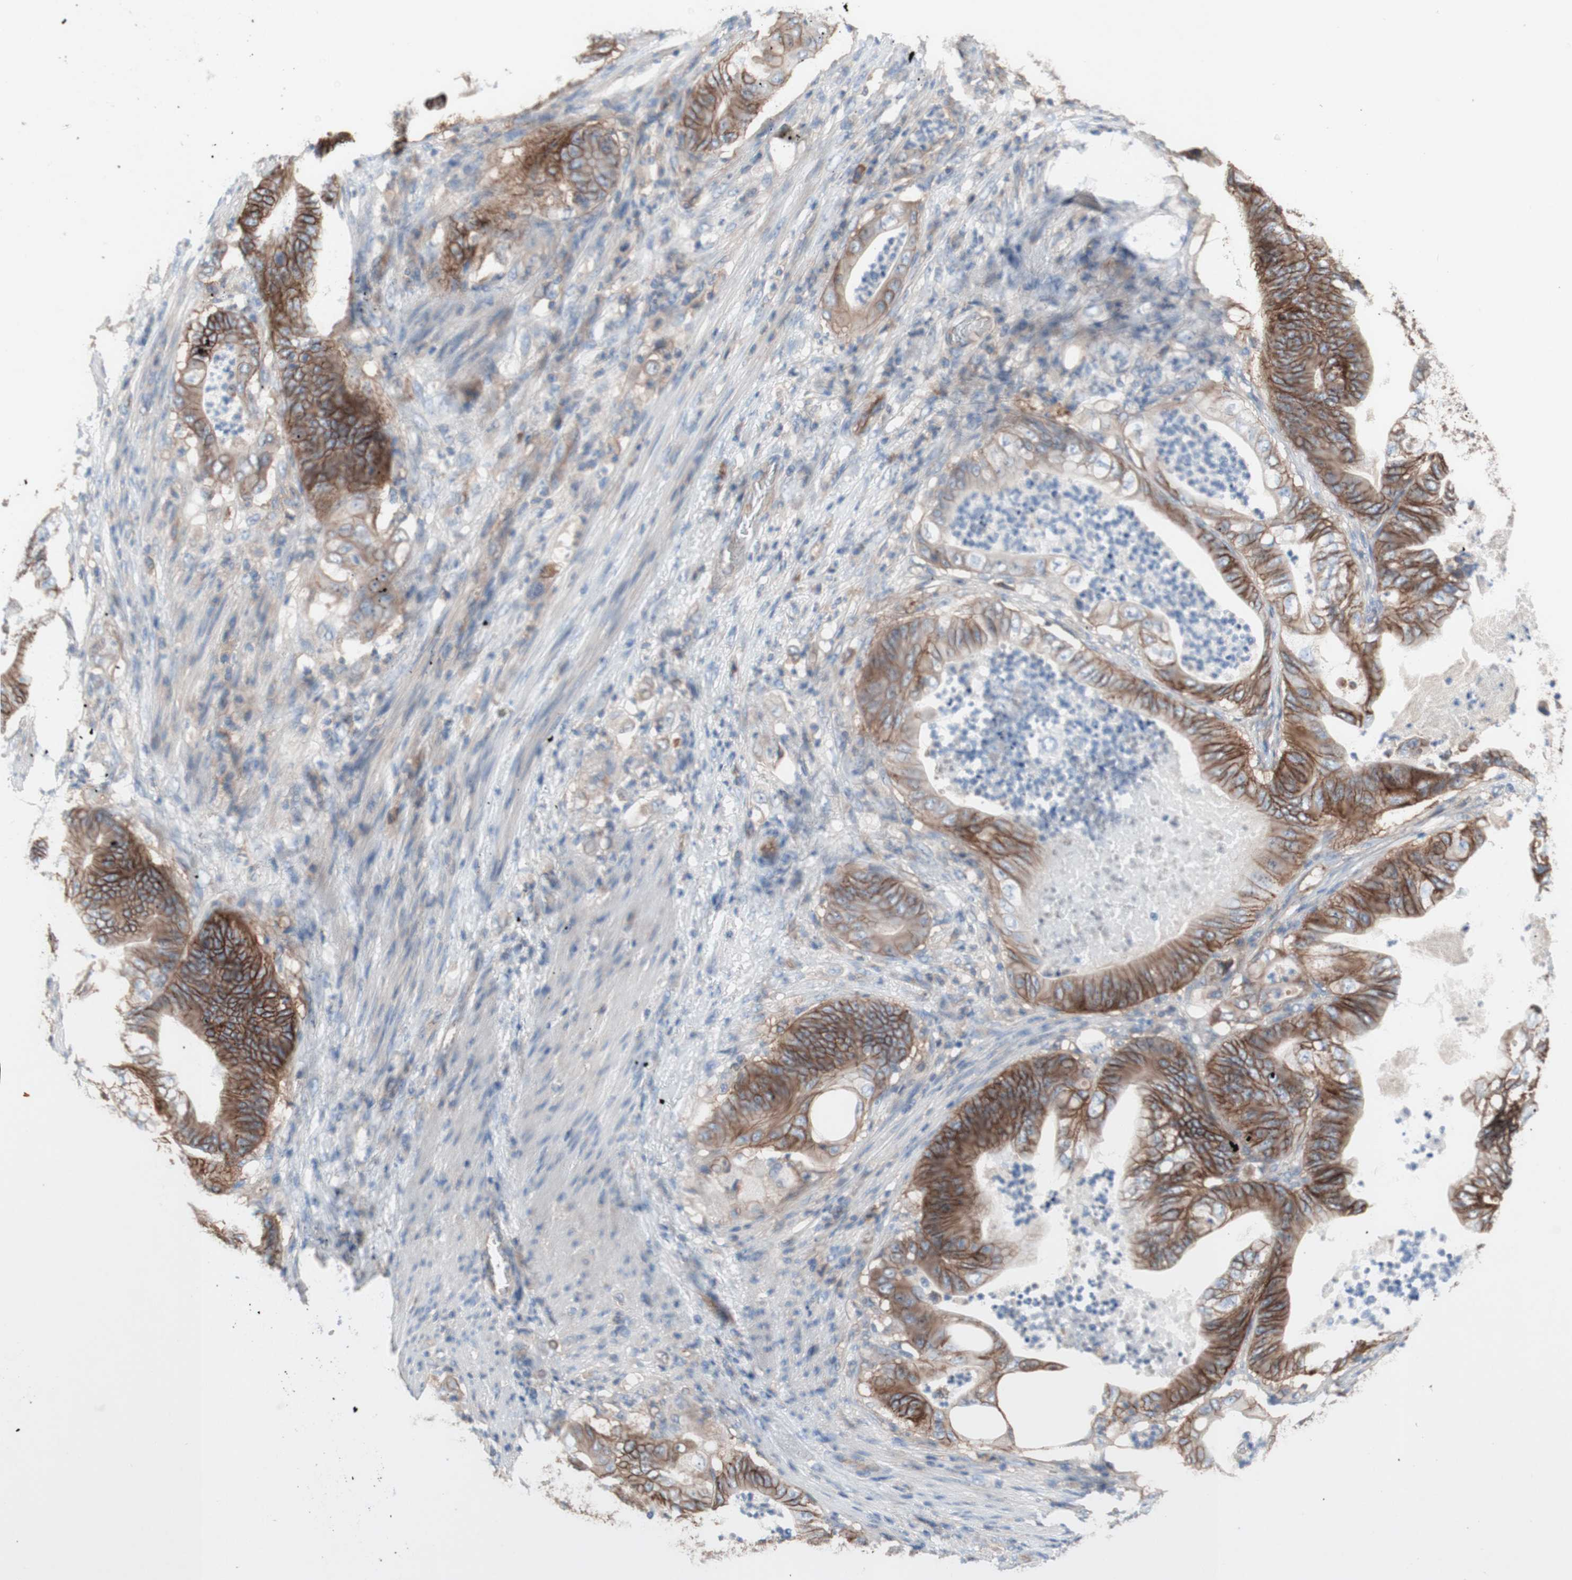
{"staining": {"intensity": "moderate", "quantity": ">75%", "location": "cytoplasmic/membranous"}, "tissue": "stomach cancer", "cell_type": "Tumor cells", "image_type": "cancer", "snomed": [{"axis": "morphology", "description": "Adenocarcinoma, NOS"}, {"axis": "topography", "description": "Stomach"}], "caption": "Brown immunohistochemical staining in human adenocarcinoma (stomach) demonstrates moderate cytoplasmic/membranous staining in approximately >75% of tumor cells.", "gene": "CD46", "patient": {"sex": "female", "age": 73}}